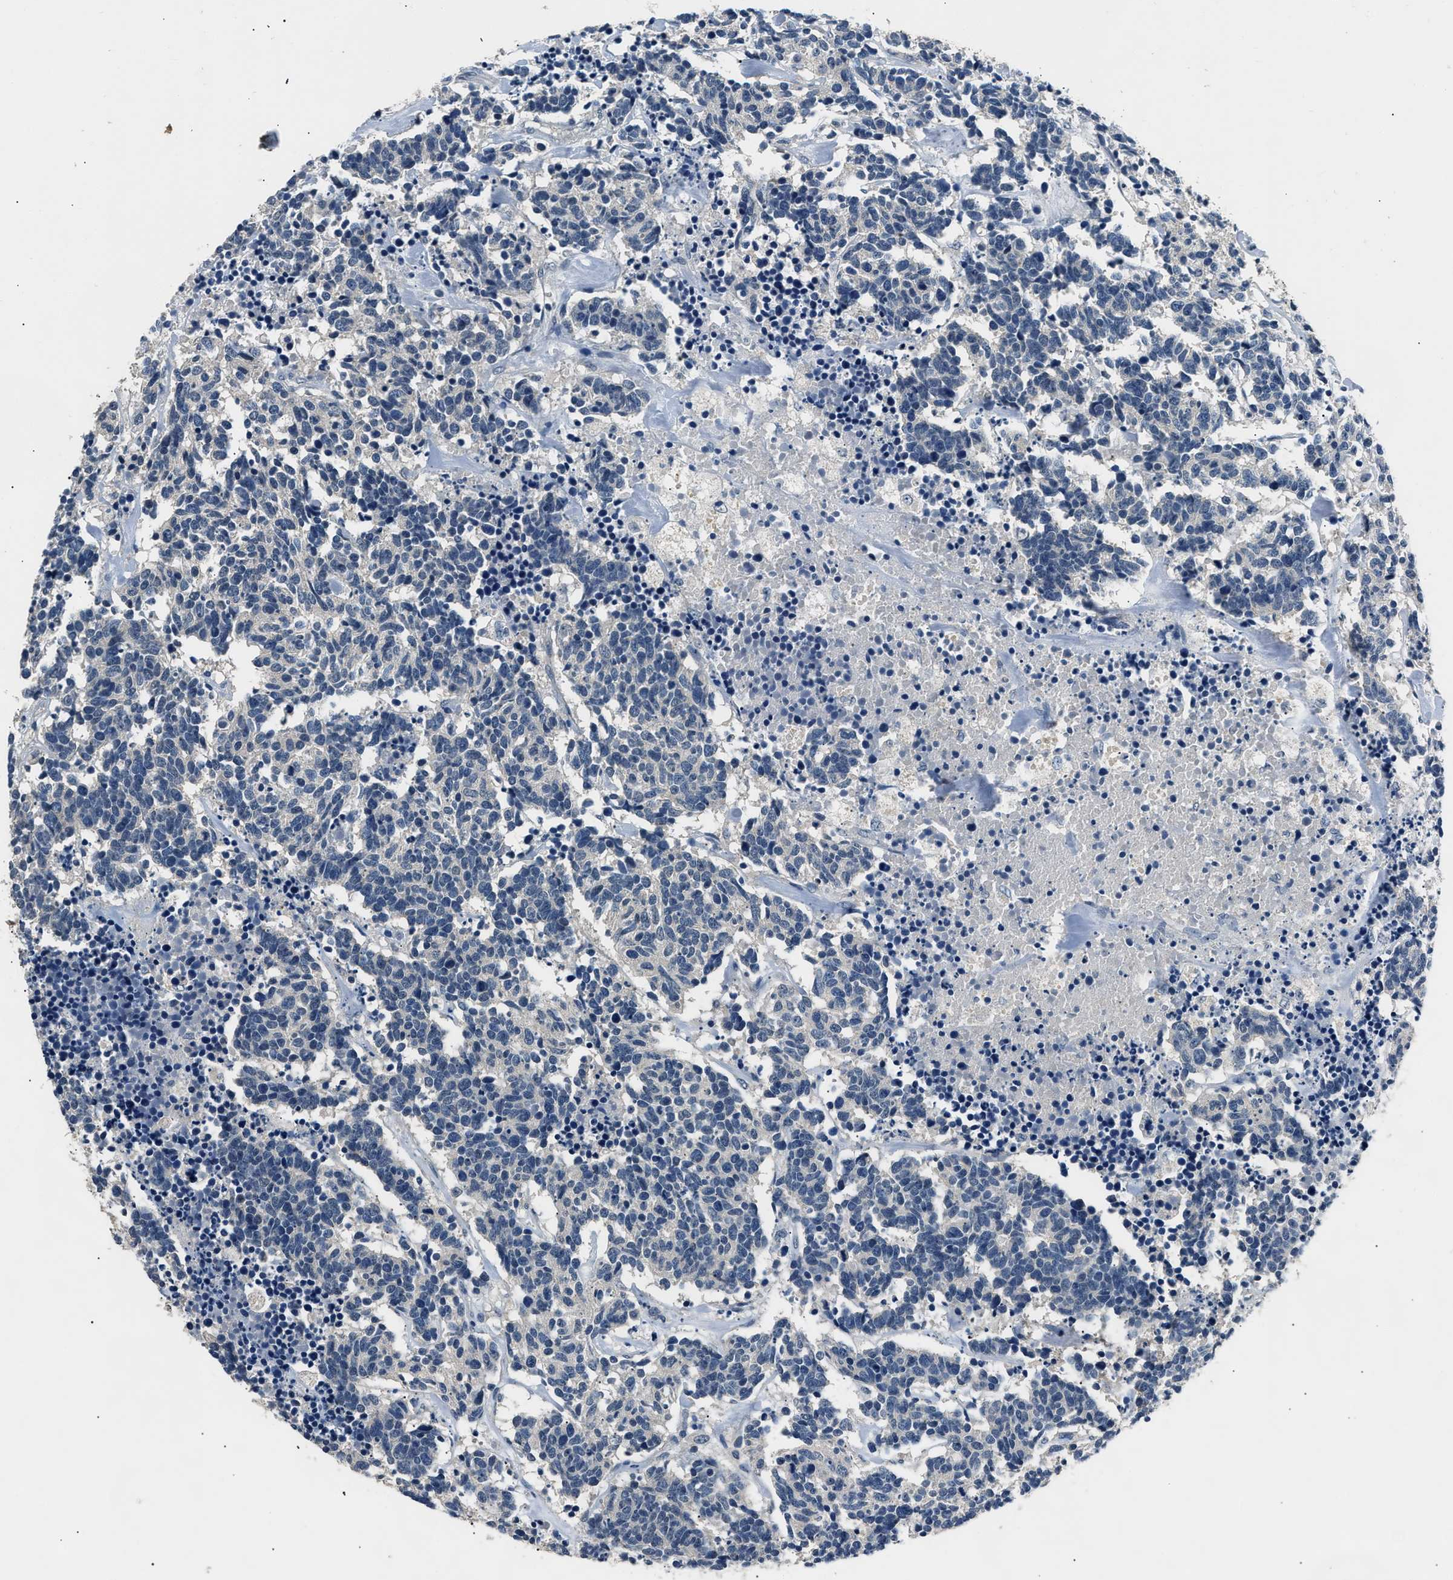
{"staining": {"intensity": "negative", "quantity": "none", "location": "none"}, "tissue": "carcinoid", "cell_type": "Tumor cells", "image_type": "cancer", "snomed": [{"axis": "morphology", "description": "Carcinoma, NOS"}, {"axis": "morphology", "description": "Carcinoid, malignant, NOS"}, {"axis": "topography", "description": "Urinary bladder"}], "caption": "The immunohistochemistry (IHC) micrograph has no significant positivity in tumor cells of carcinoid tissue.", "gene": "INHA", "patient": {"sex": "male", "age": 57}}